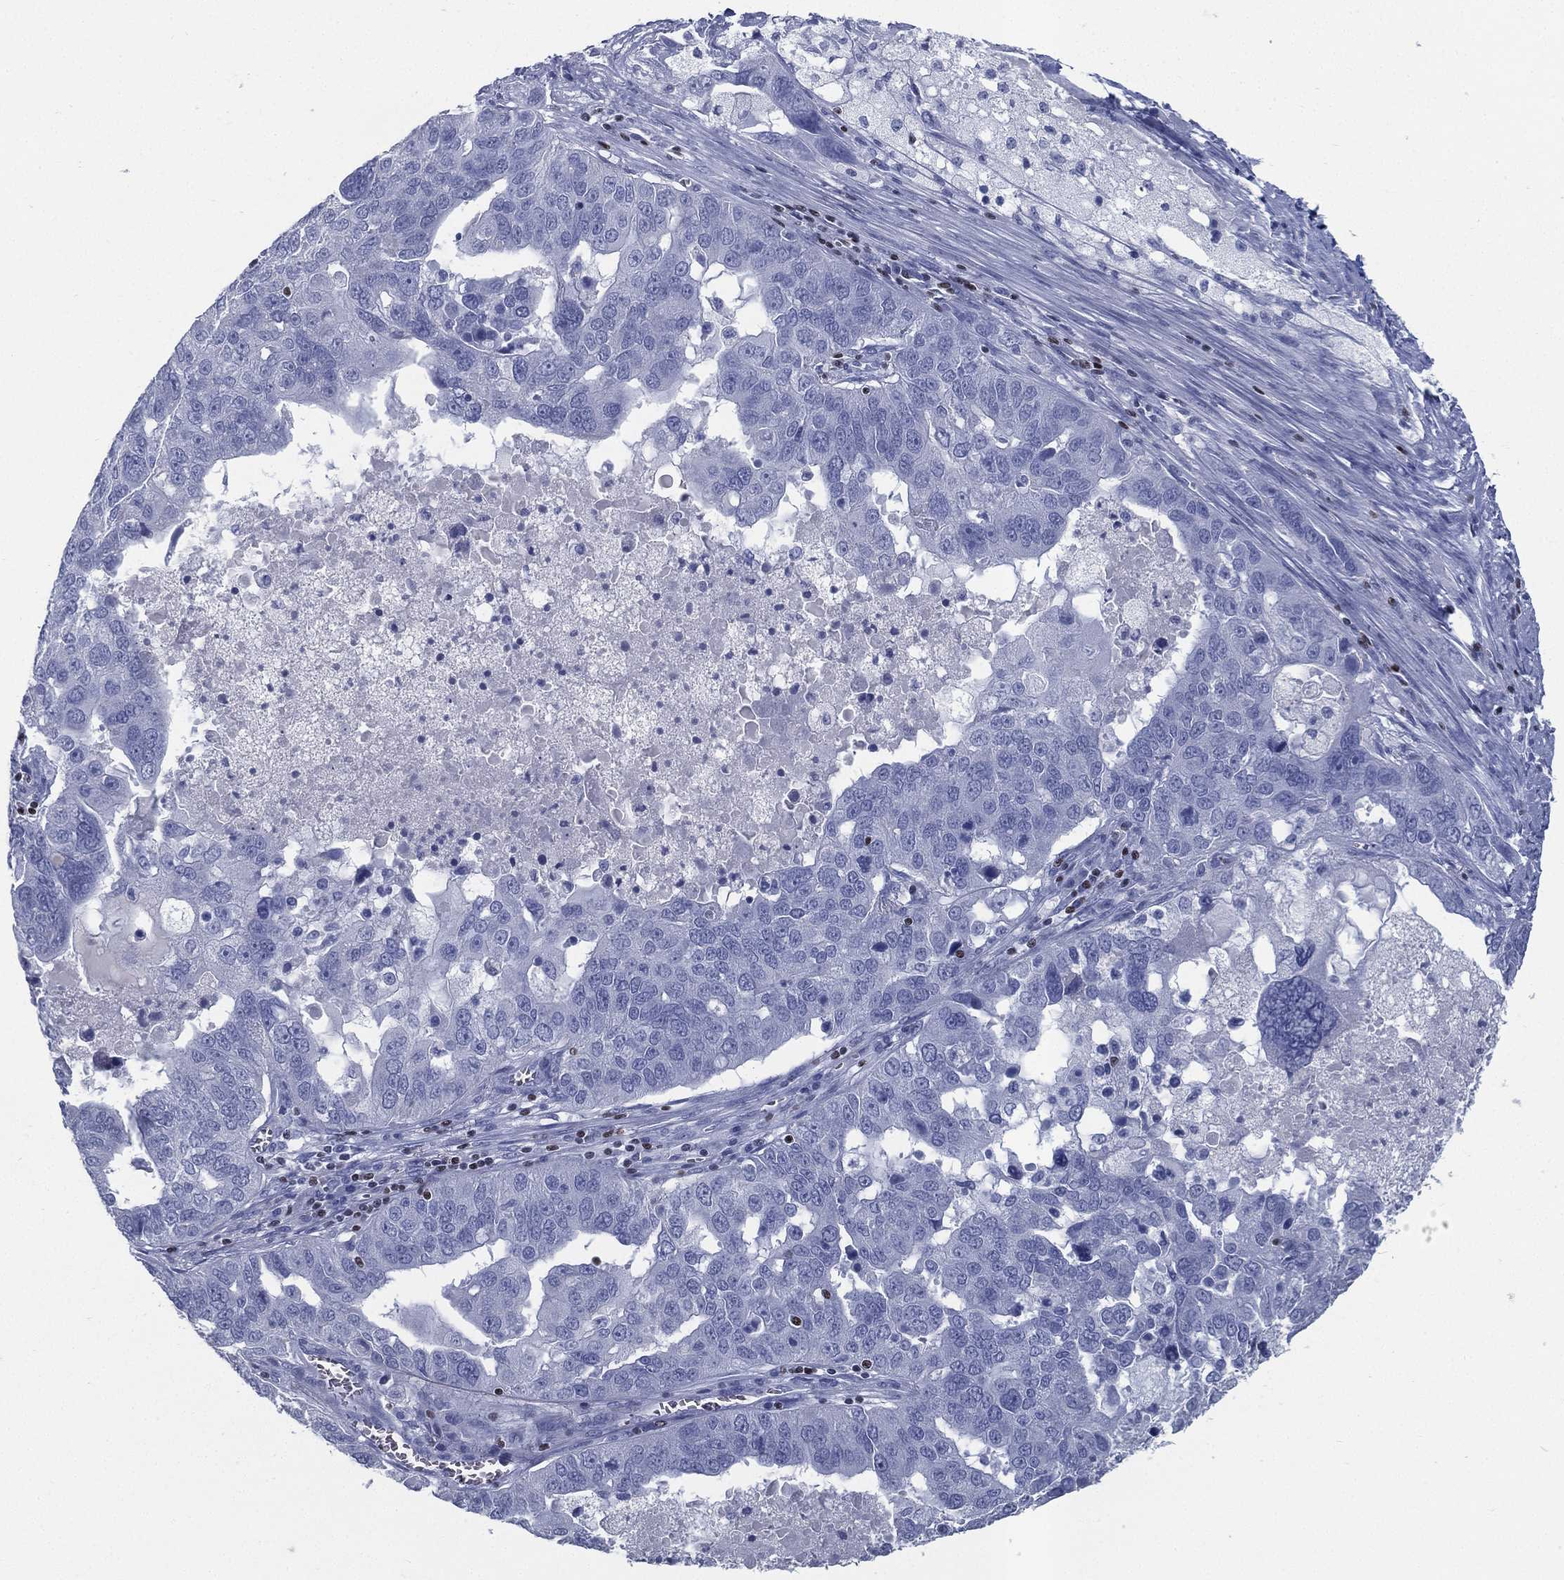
{"staining": {"intensity": "negative", "quantity": "none", "location": "none"}, "tissue": "ovarian cancer", "cell_type": "Tumor cells", "image_type": "cancer", "snomed": [{"axis": "morphology", "description": "Carcinoma, endometroid"}, {"axis": "topography", "description": "Soft tissue"}, {"axis": "topography", "description": "Ovary"}], "caption": "Tumor cells show no significant protein positivity in endometroid carcinoma (ovarian).", "gene": "PYHIN1", "patient": {"sex": "female", "age": 52}}